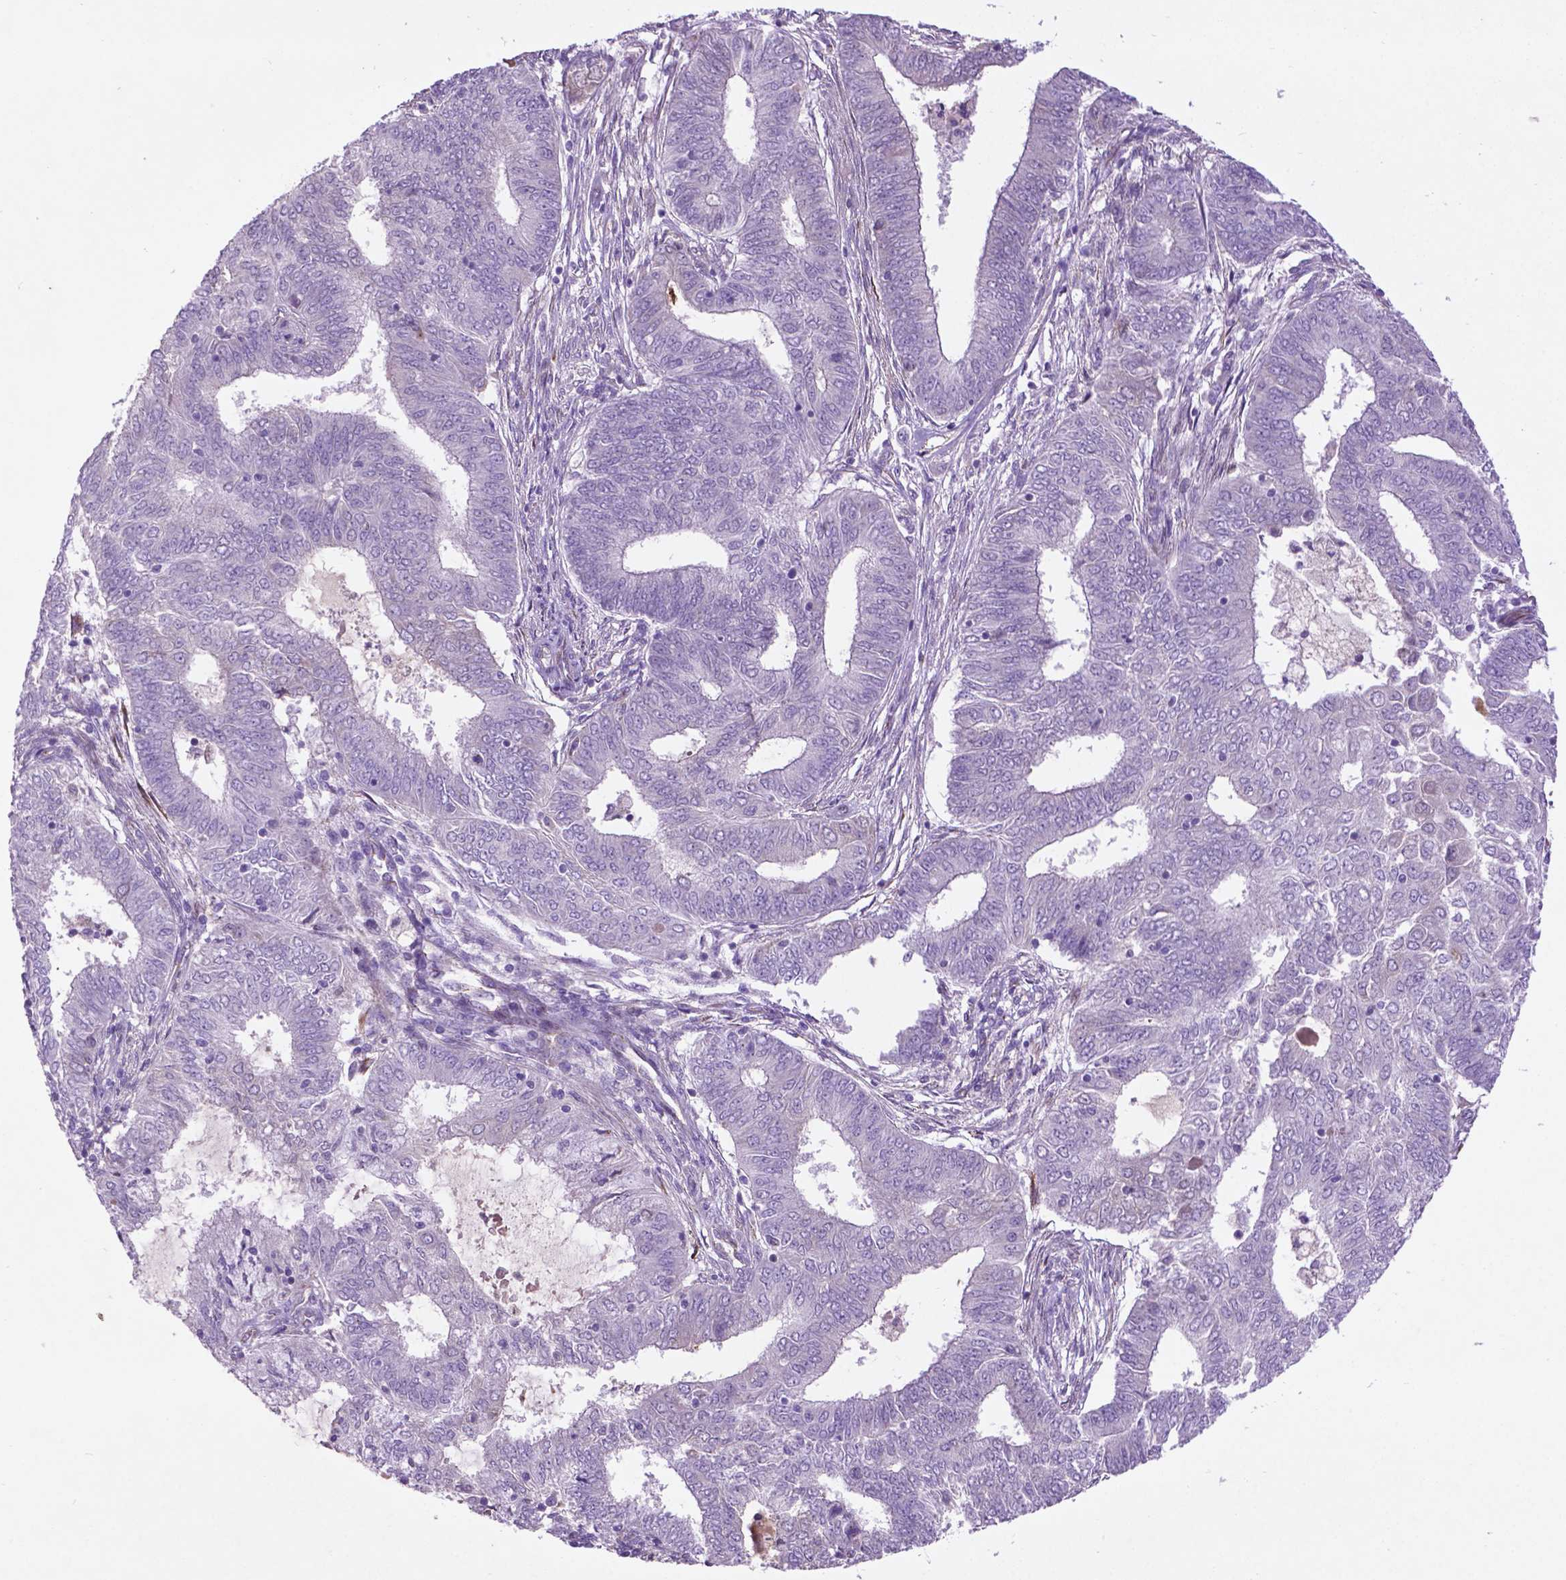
{"staining": {"intensity": "negative", "quantity": "none", "location": "none"}, "tissue": "endometrial cancer", "cell_type": "Tumor cells", "image_type": "cancer", "snomed": [{"axis": "morphology", "description": "Adenocarcinoma, NOS"}, {"axis": "topography", "description": "Endometrium"}], "caption": "Immunohistochemistry of human endometrial cancer exhibits no expression in tumor cells. The staining is performed using DAB brown chromogen with nuclei counter-stained in using hematoxylin.", "gene": "CCER2", "patient": {"sex": "female", "age": 62}}